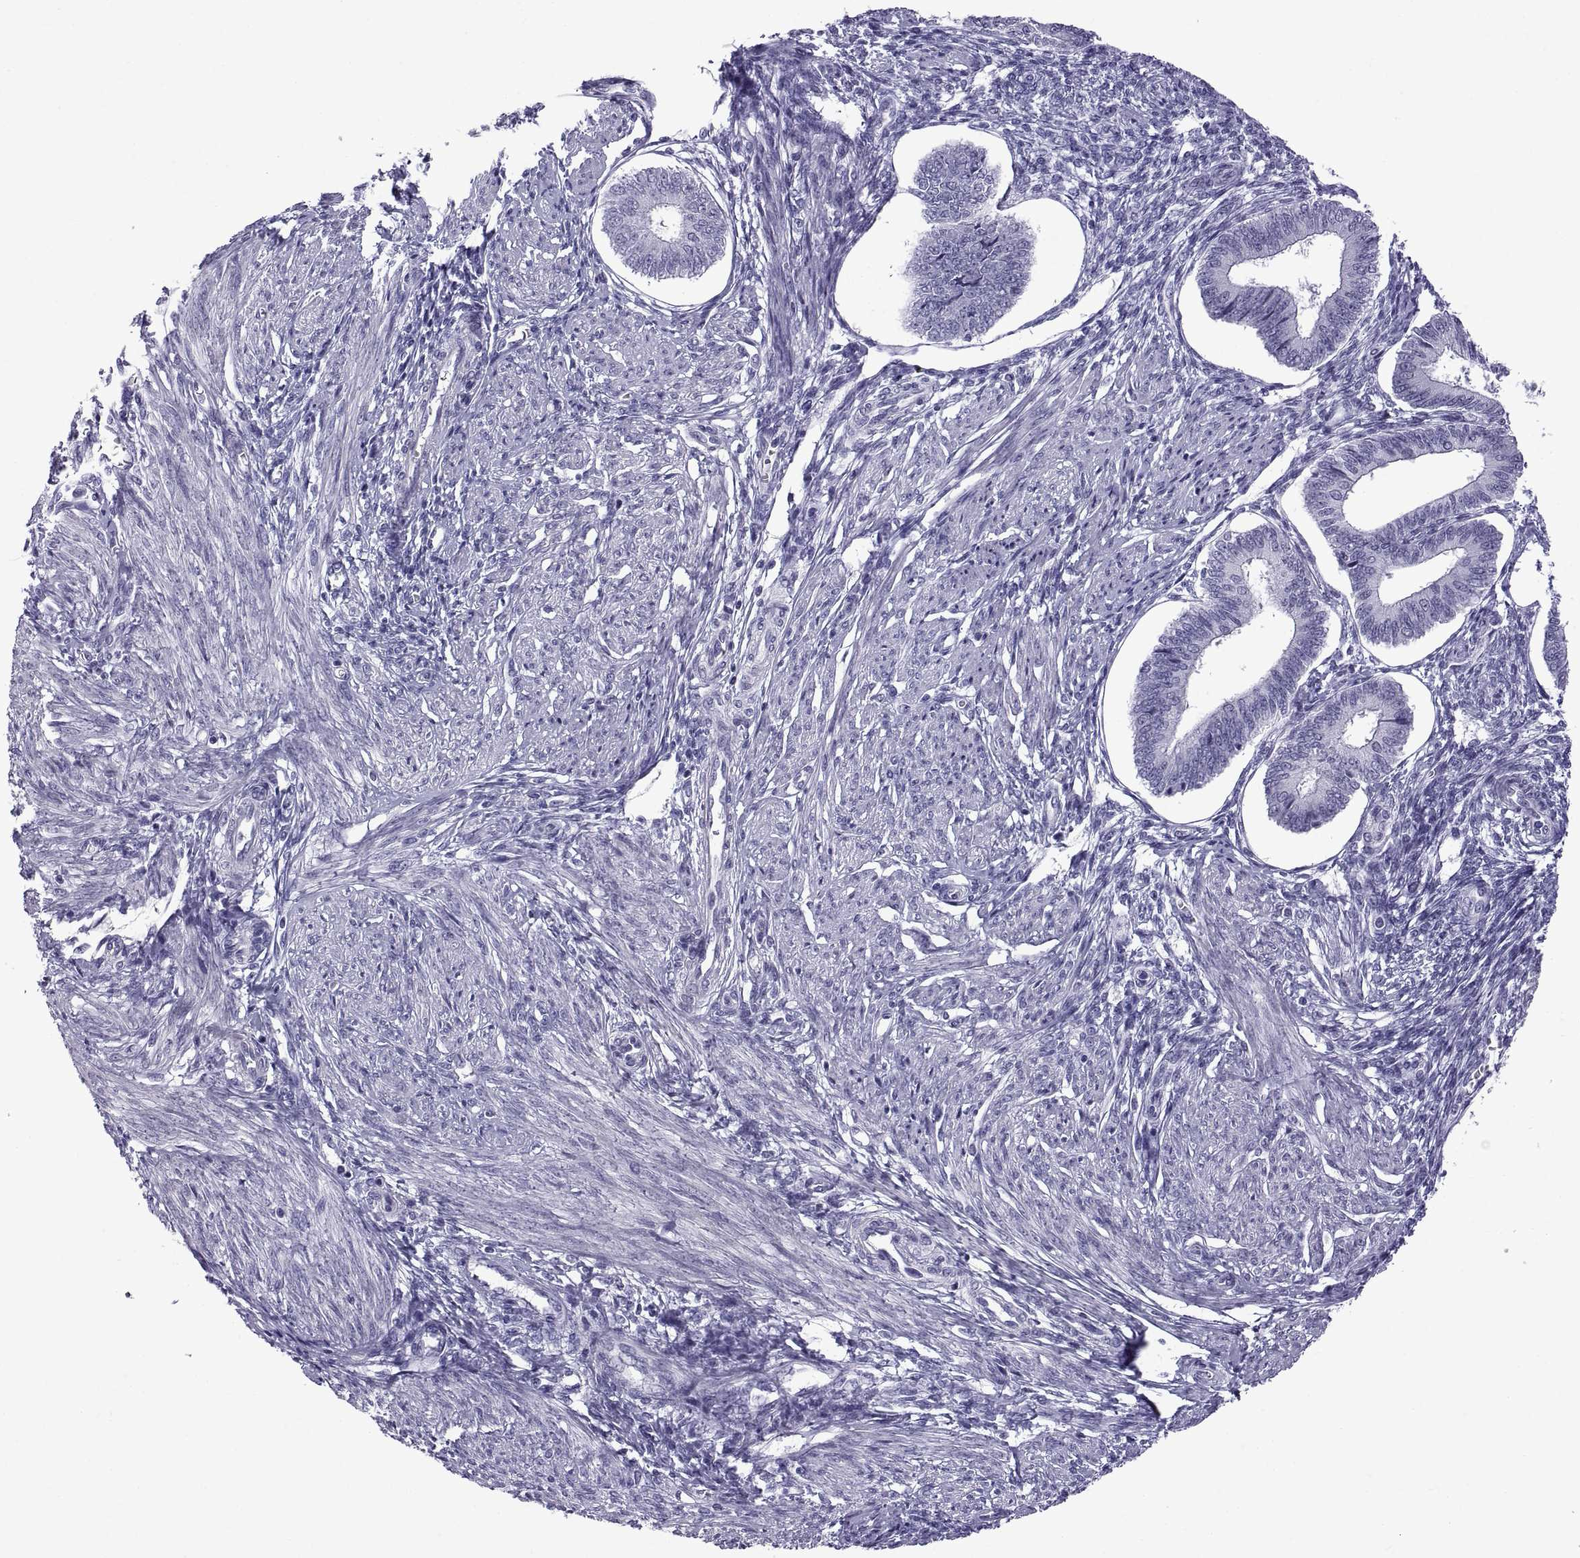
{"staining": {"intensity": "negative", "quantity": "none", "location": "none"}, "tissue": "endometrium", "cell_type": "Cells in endometrial stroma", "image_type": "normal", "snomed": [{"axis": "morphology", "description": "Normal tissue, NOS"}, {"axis": "topography", "description": "Endometrium"}], "caption": "DAB immunohistochemical staining of benign endometrium demonstrates no significant positivity in cells in endometrial stroma. (DAB (3,3'-diaminobenzidine) IHC visualized using brightfield microscopy, high magnification).", "gene": "C3orf22", "patient": {"sex": "female", "age": 42}}